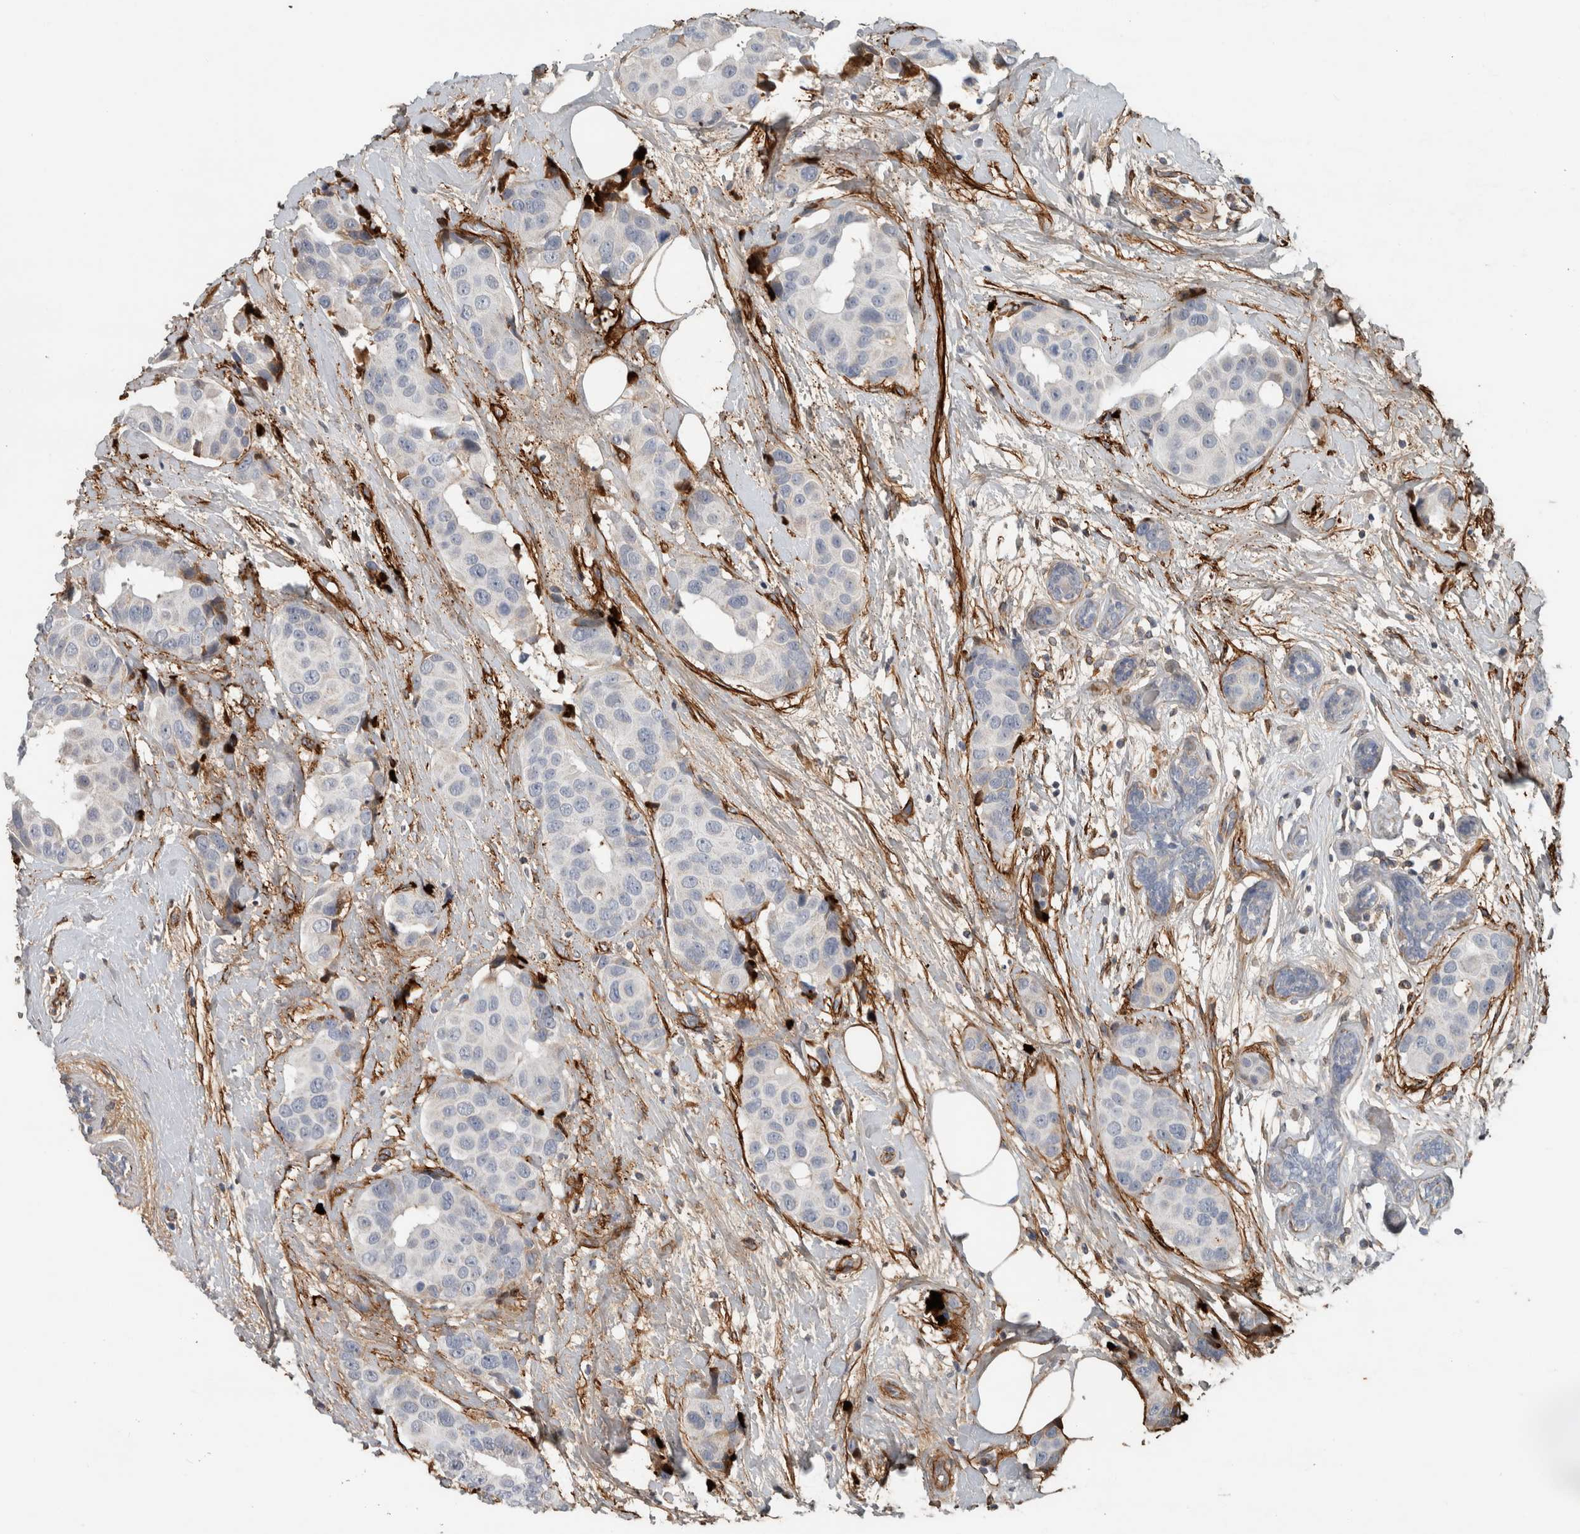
{"staining": {"intensity": "moderate", "quantity": "<25%", "location": "cytoplasmic/membranous"}, "tissue": "breast cancer", "cell_type": "Tumor cells", "image_type": "cancer", "snomed": [{"axis": "morphology", "description": "Normal tissue, NOS"}, {"axis": "morphology", "description": "Duct carcinoma"}, {"axis": "topography", "description": "Breast"}], "caption": "There is low levels of moderate cytoplasmic/membranous expression in tumor cells of invasive ductal carcinoma (breast), as demonstrated by immunohistochemical staining (brown color).", "gene": "FN1", "patient": {"sex": "female", "age": 39}}